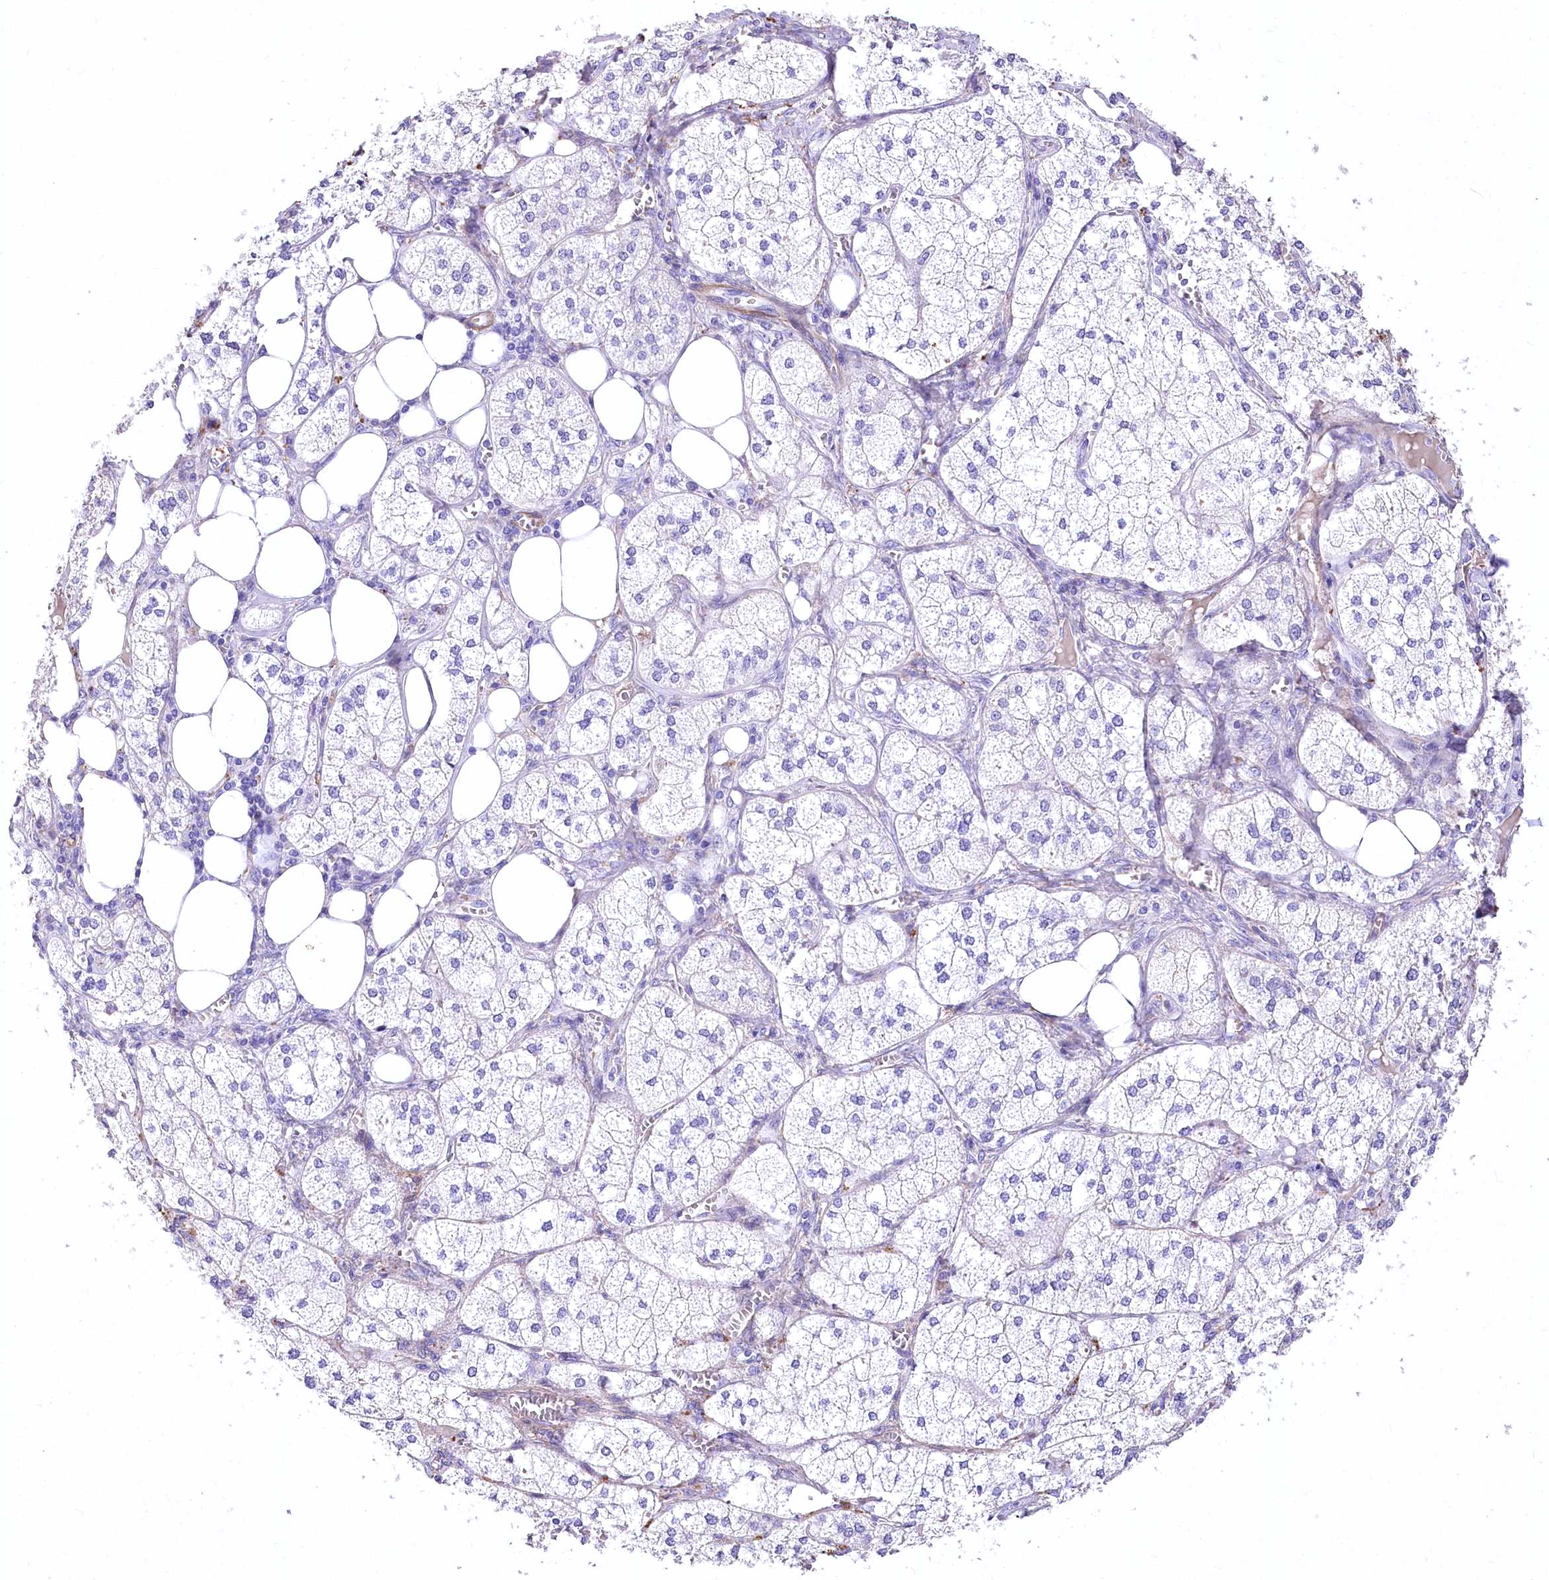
{"staining": {"intensity": "moderate", "quantity": "<25%", "location": "cytoplasmic/membranous"}, "tissue": "adrenal gland", "cell_type": "Glandular cells", "image_type": "normal", "snomed": [{"axis": "morphology", "description": "Normal tissue, NOS"}, {"axis": "topography", "description": "Adrenal gland"}], "caption": "Immunohistochemical staining of unremarkable human adrenal gland exhibits low levels of moderate cytoplasmic/membranous expression in about <25% of glandular cells.", "gene": "RDH16", "patient": {"sex": "female", "age": 61}}